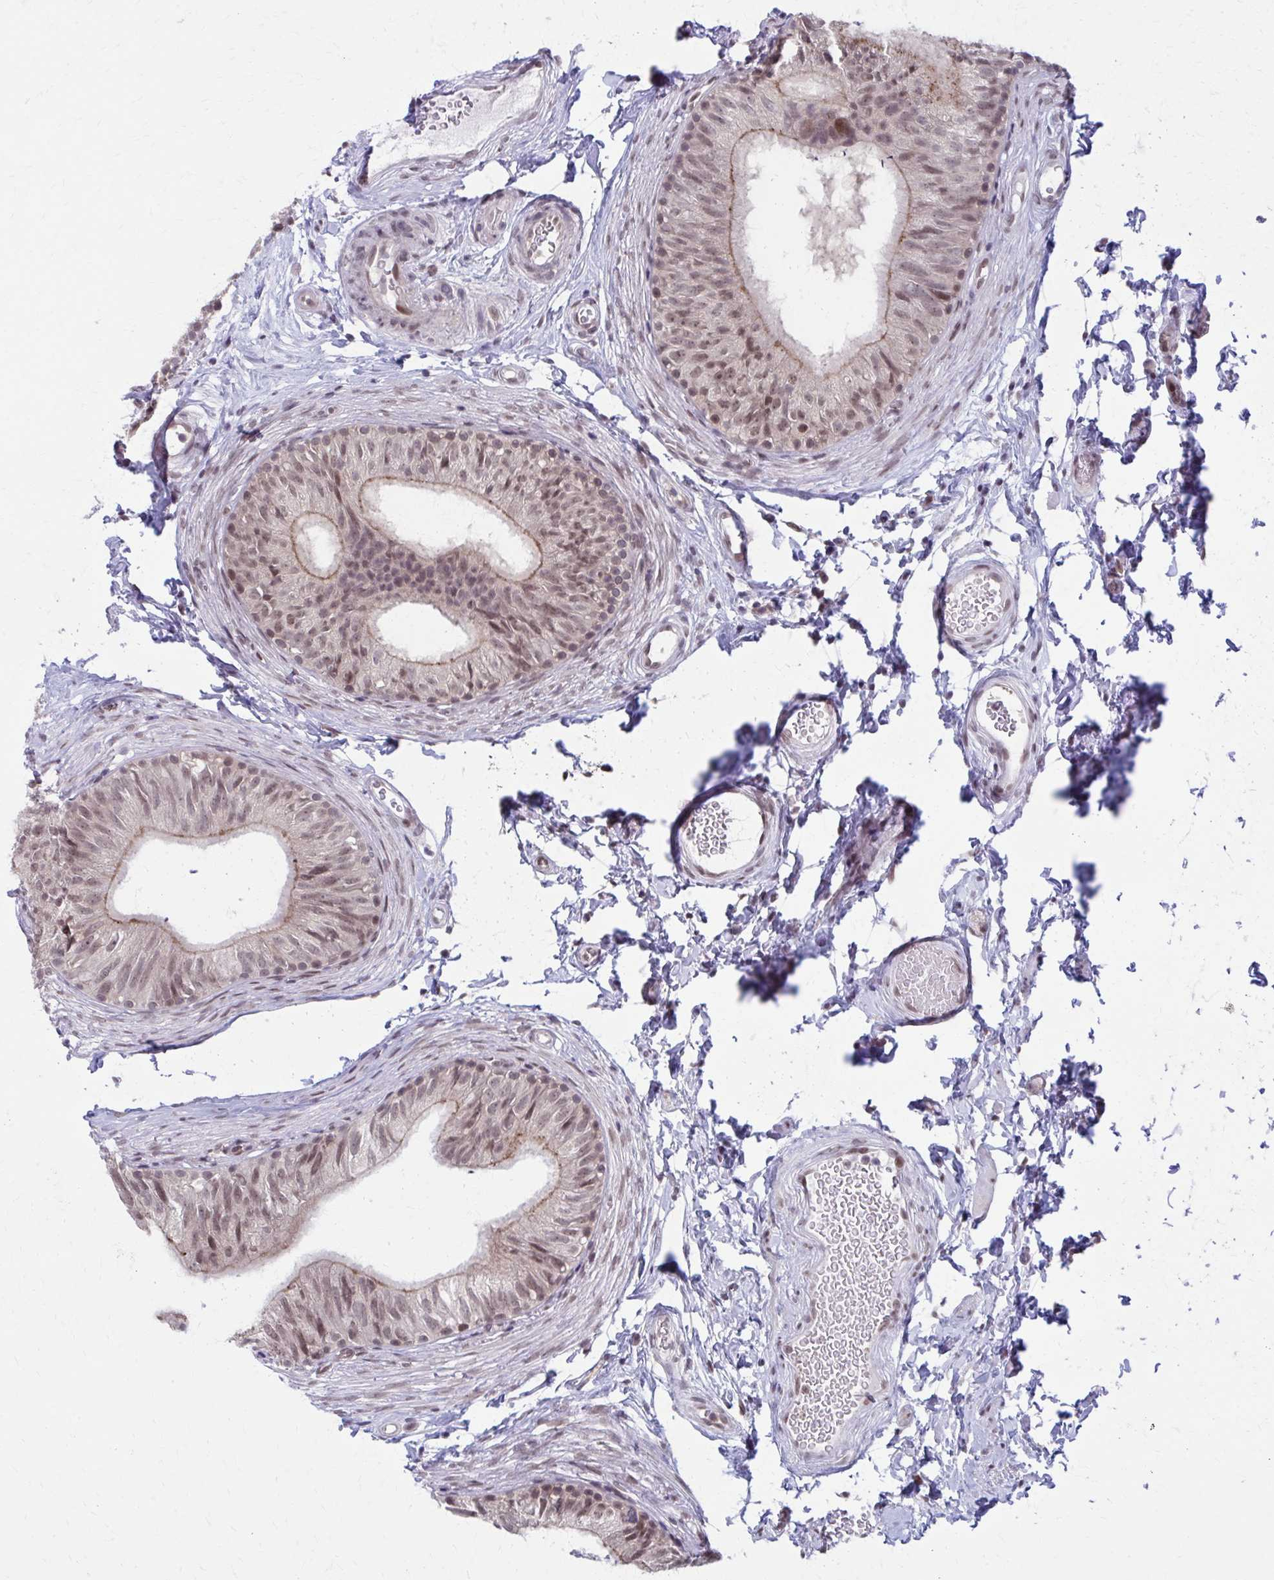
{"staining": {"intensity": "moderate", "quantity": ">75%", "location": "nuclear"}, "tissue": "epididymis", "cell_type": "Glandular cells", "image_type": "normal", "snomed": [{"axis": "morphology", "description": "Normal tissue, NOS"}, {"axis": "topography", "description": "Epididymis, spermatic cord, NOS"}, {"axis": "topography", "description": "Epididymis"}, {"axis": "topography", "description": "Peripheral nerve tissue"}], "caption": "Epididymis stained with DAB immunohistochemistry (IHC) demonstrates medium levels of moderate nuclear expression in about >75% of glandular cells.", "gene": "SETBP1", "patient": {"sex": "male", "age": 29}}